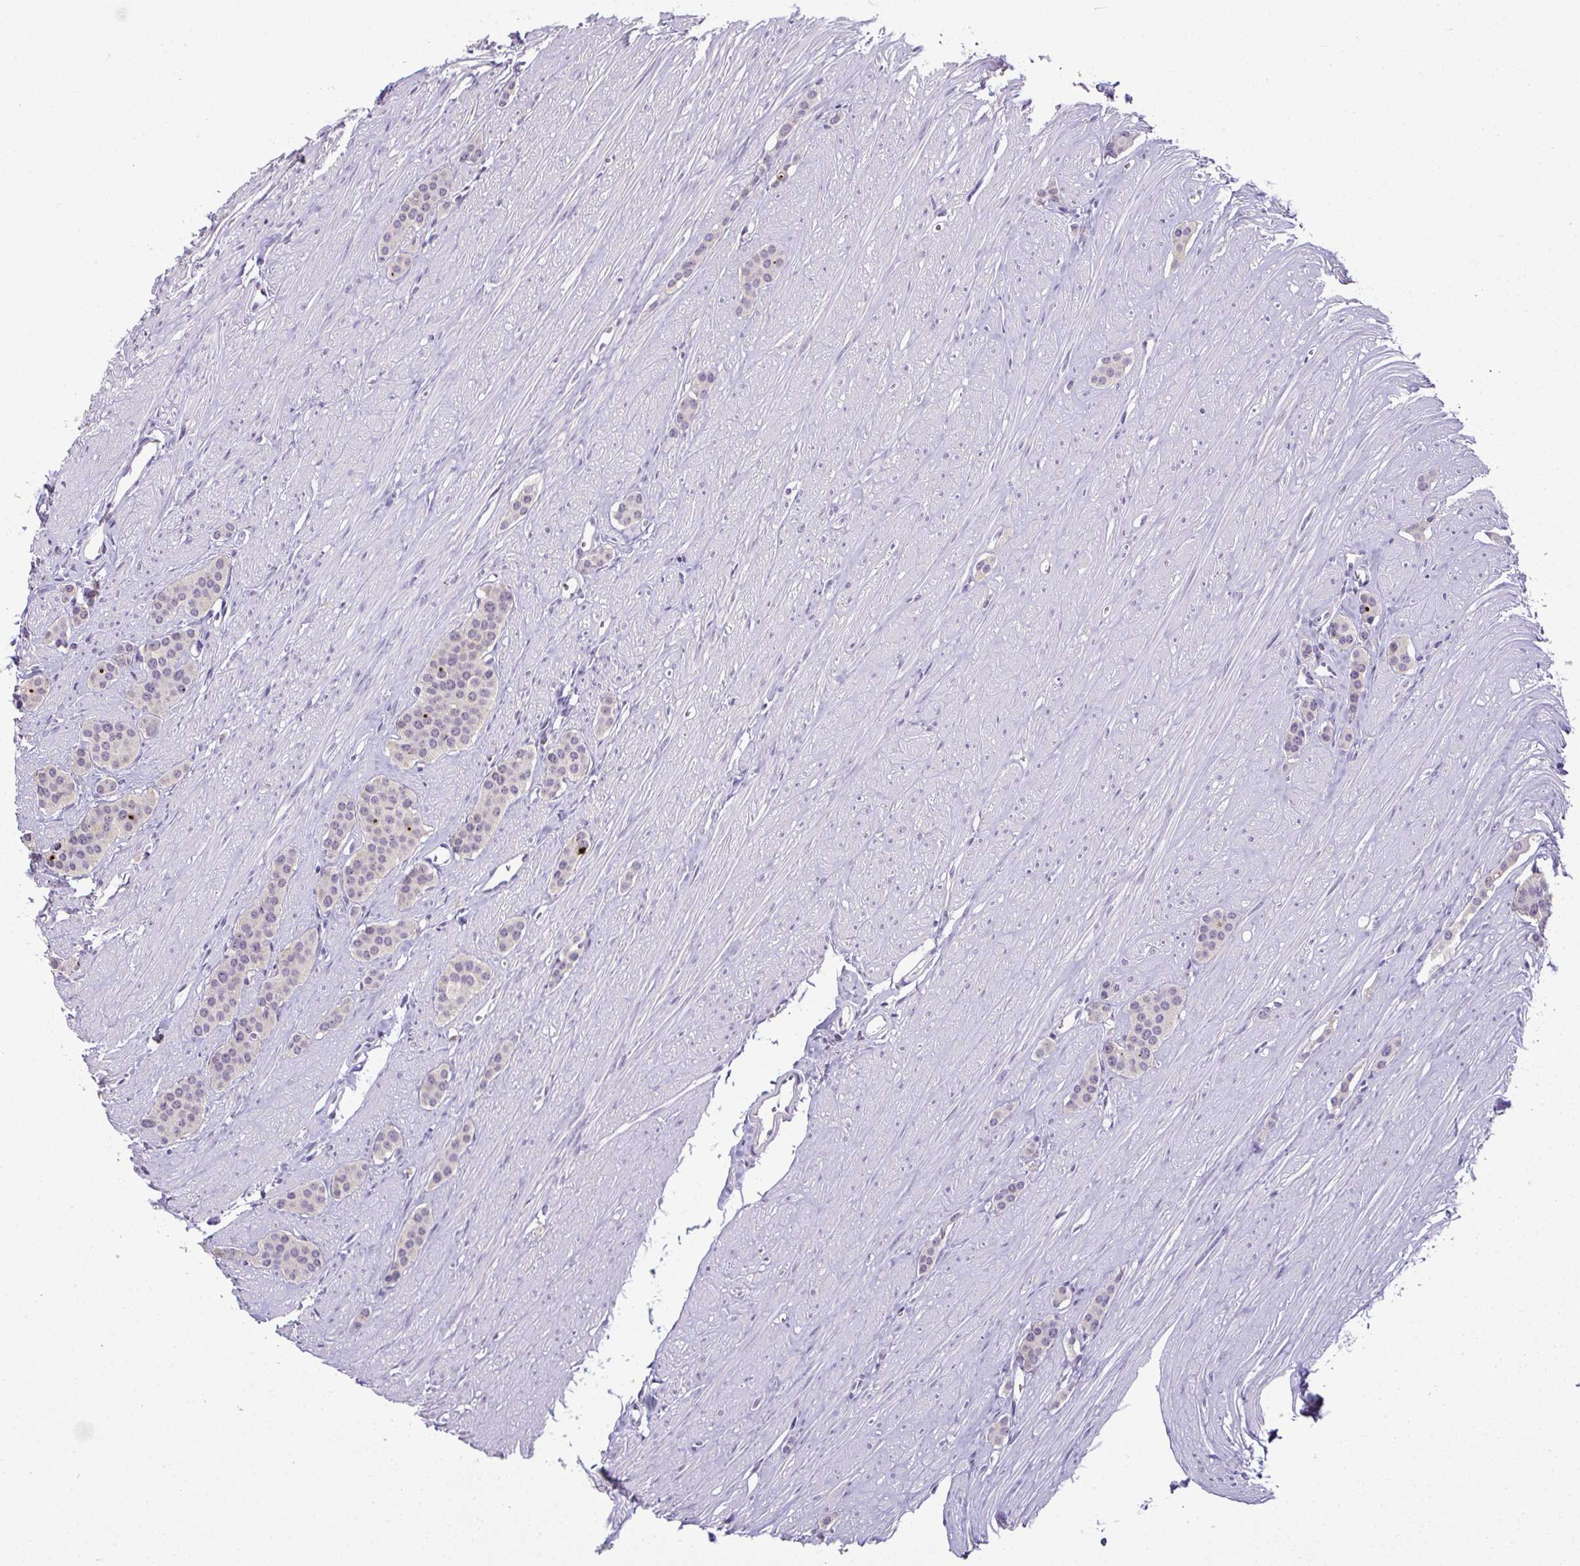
{"staining": {"intensity": "negative", "quantity": "none", "location": "none"}, "tissue": "carcinoid", "cell_type": "Tumor cells", "image_type": "cancer", "snomed": [{"axis": "morphology", "description": "Carcinoid, malignant, NOS"}, {"axis": "topography", "description": "Small intestine"}], "caption": "The photomicrograph displays no significant positivity in tumor cells of malignant carcinoid.", "gene": "CMPK1", "patient": {"sex": "male", "age": 60}}